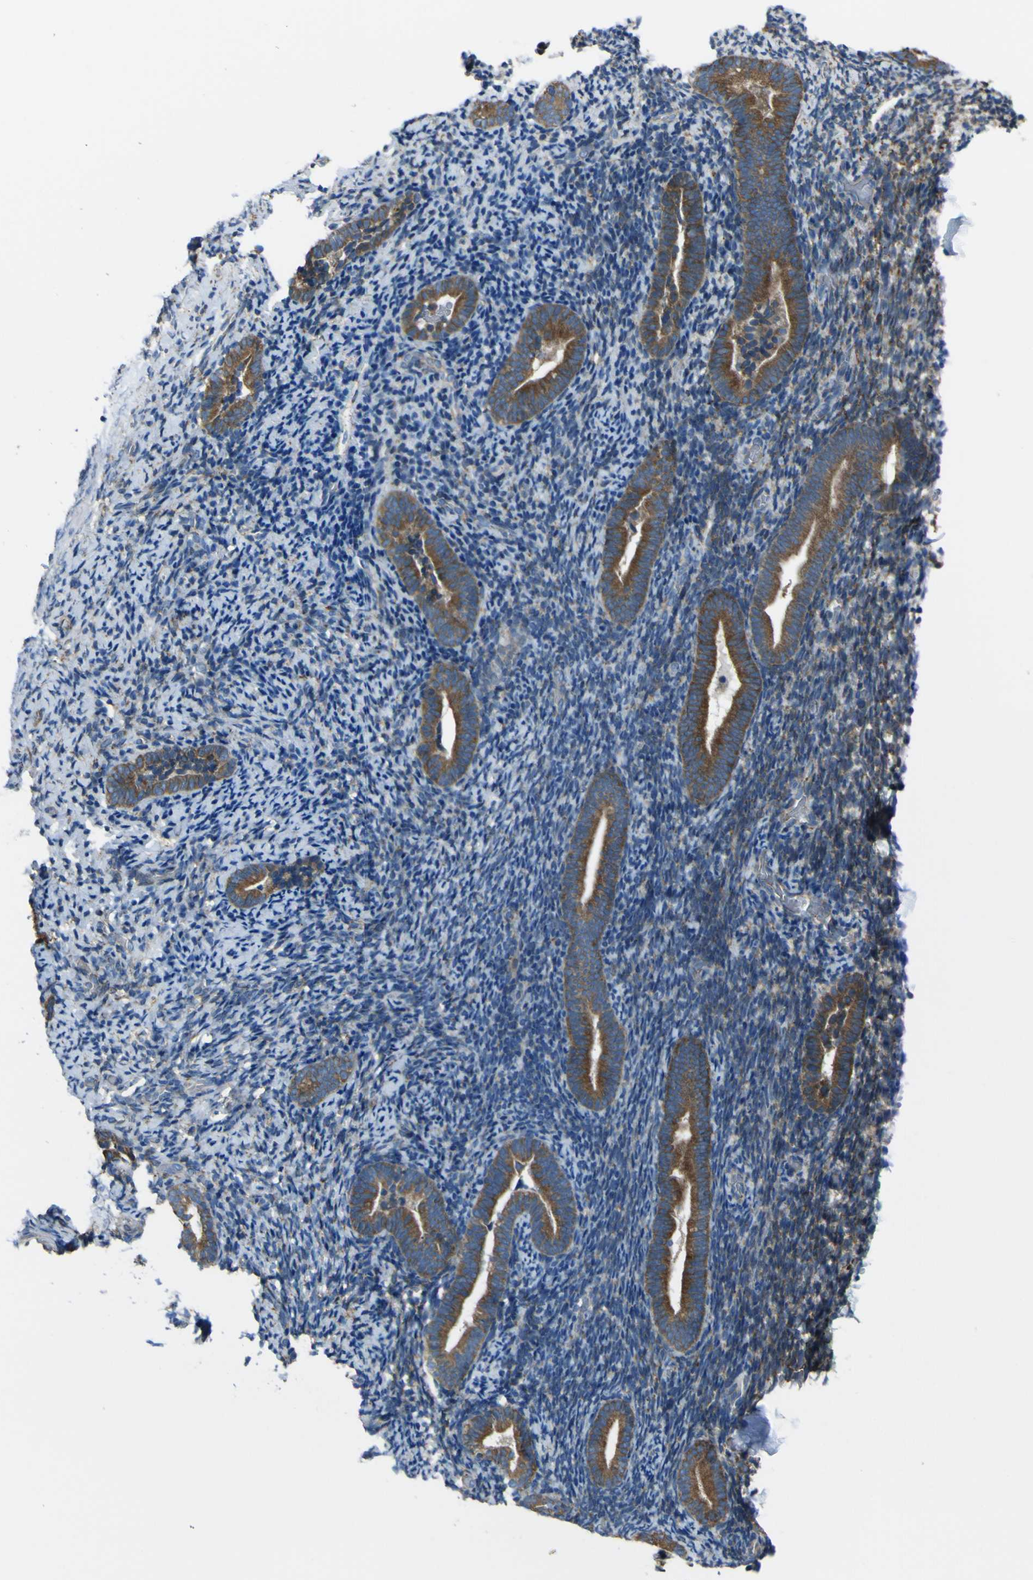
{"staining": {"intensity": "weak", "quantity": "25%-75%", "location": "cytoplasmic/membranous"}, "tissue": "endometrium", "cell_type": "Cells in endometrial stroma", "image_type": "normal", "snomed": [{"axis": "morphology", "description": "Normal tissue, NOS"}, {"axis": "topography", "description": "Endometrium"}], "caption": "Immunohistochemical staining of normal endometrium shows 25%-75% levels of weak cytoplasmic/membranous protein staining in approximately 25%-75% of cells in endometrial stroma.", "gene": "STIM1", "patient": {"sex": "female", "age": 51}}